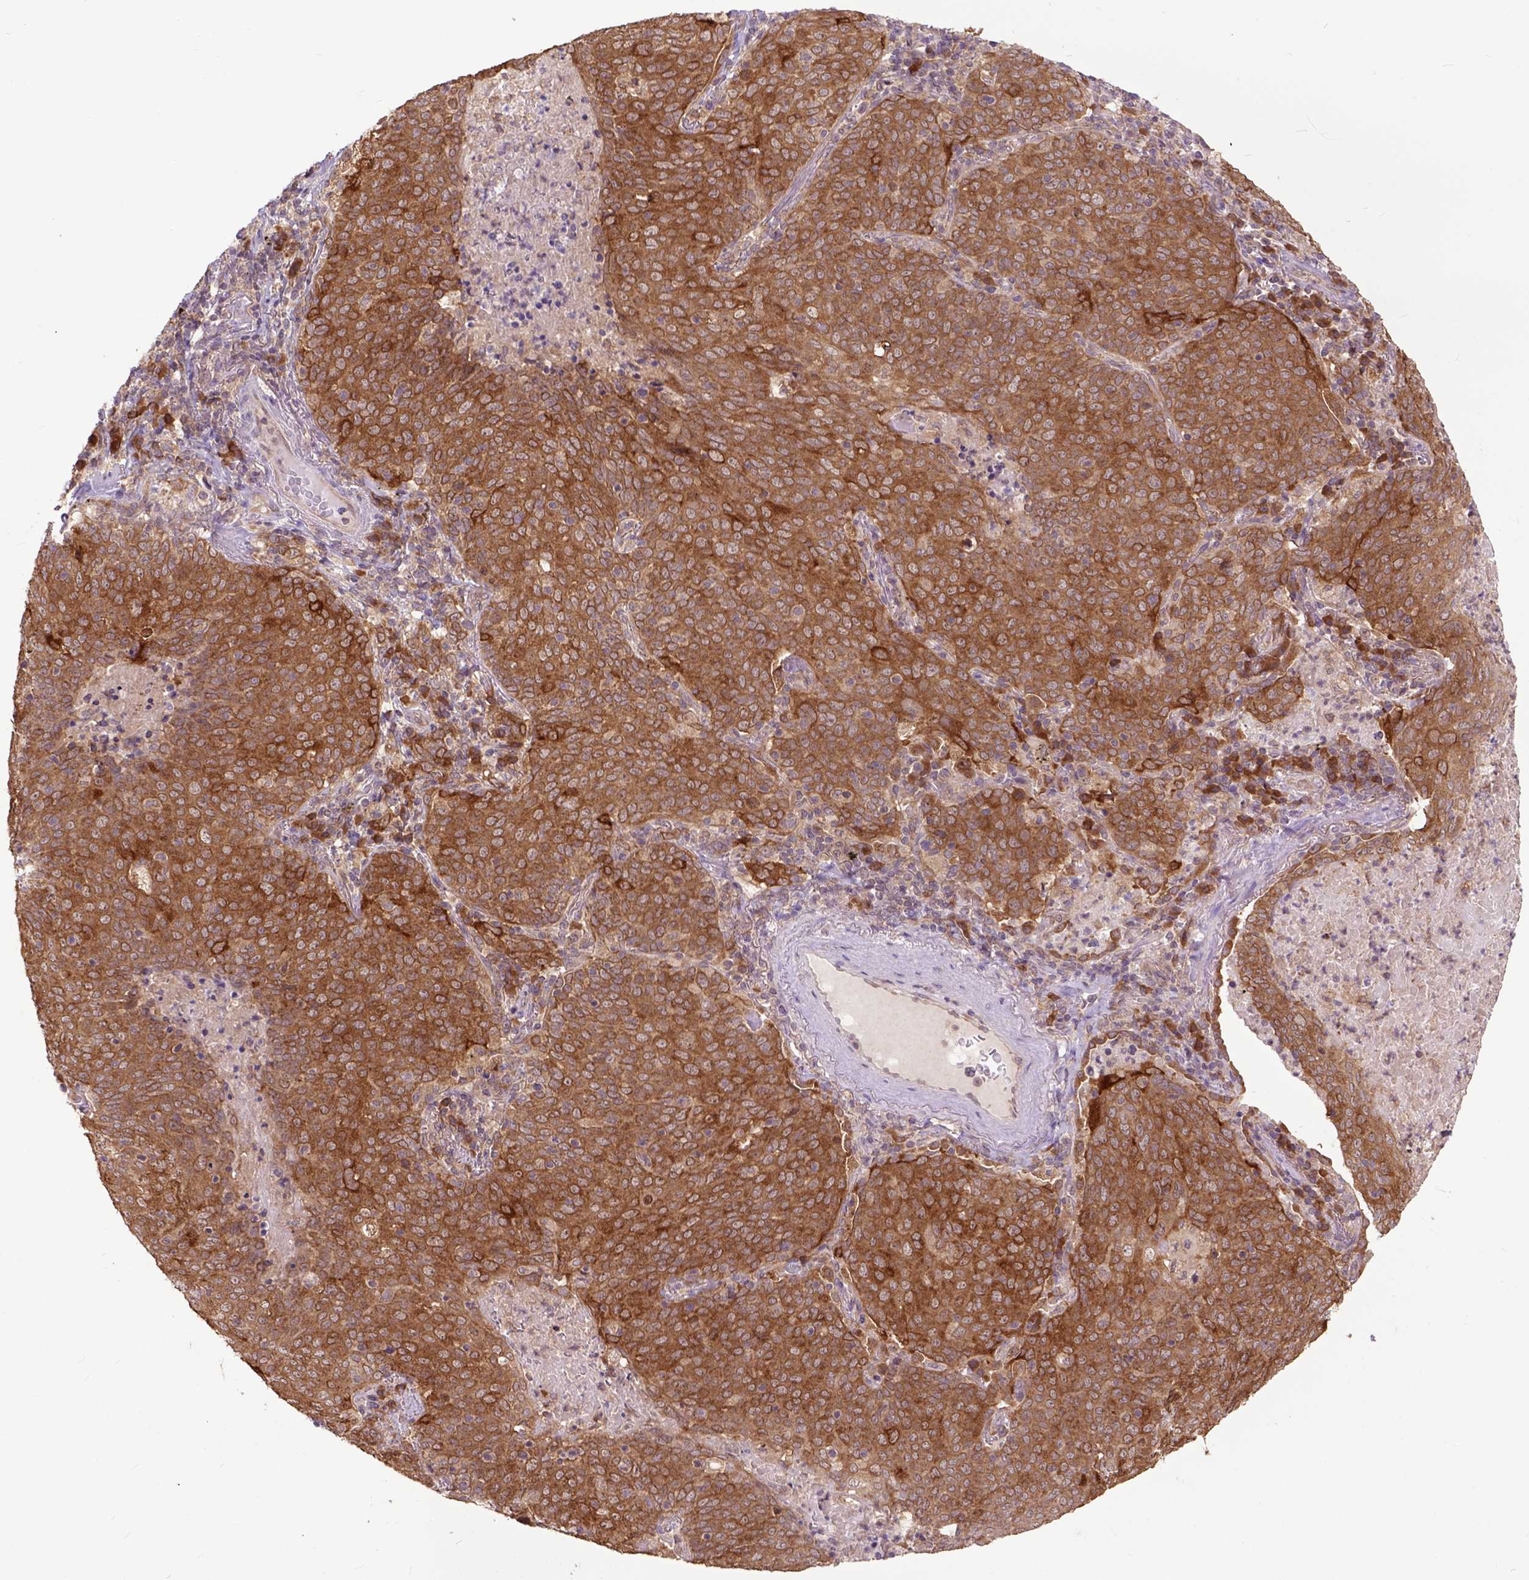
{"staining": {"intensity": "moderate", "quantity": ">75%", "location": "cytoplasmic/membranous"}, "tissue": "lung cancer", "cell_type": "Tumor cells", "image_type": "cancer", "snomed": [{"axis": "morphology", "description": "Squamous cell carcinoma, NOS"}, {"axis": "topography", "description": "Lung"}], "caption": "Protein staining of lung cancer tissue demonstrates moderate cytoplasmic/membranous staining in approximately >75% of tumor cells.", "gene": "ARL1", "patient": {"sex": "male", "age": 82}}